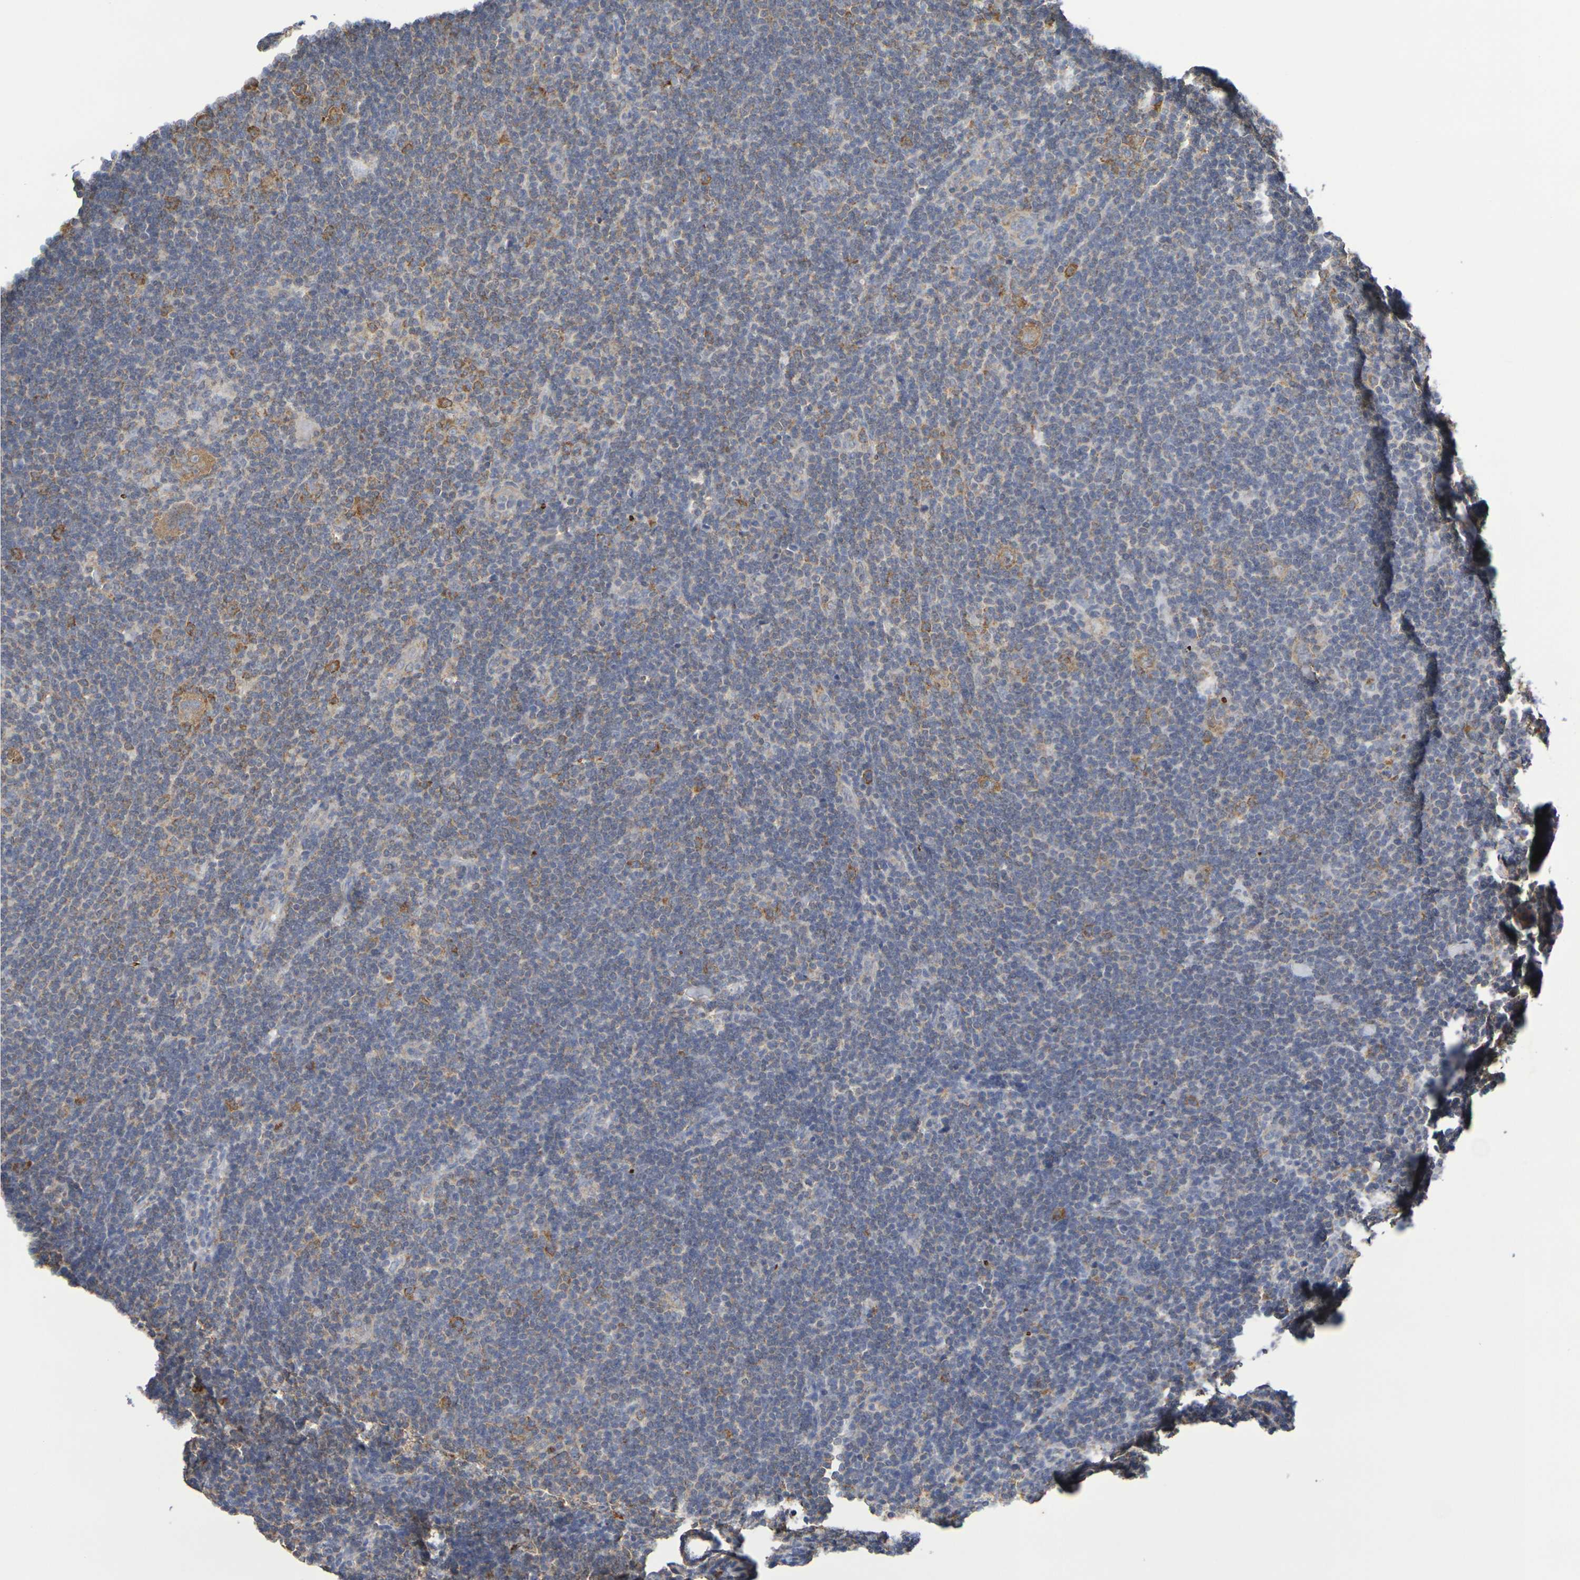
{"staining": {"intensity": "moderate", "quantity": ">75%", "location": "cytoplasmic/membranous"}, "tissue": "lymphoma", "cell_type": "Tumor cells", "image_type": "cancer", "snomed": [{"axis": "morphology", "description": "Hodgkin's disease, NOS"}, {"axis": "topography", "description": "Lymph node"}], "caption": "Lymphoma stained with a protein marker exhibits moderate staining in tumor cells.", "gene": "CHRNB1", "patient": {"sex": "female", "age": 57}}